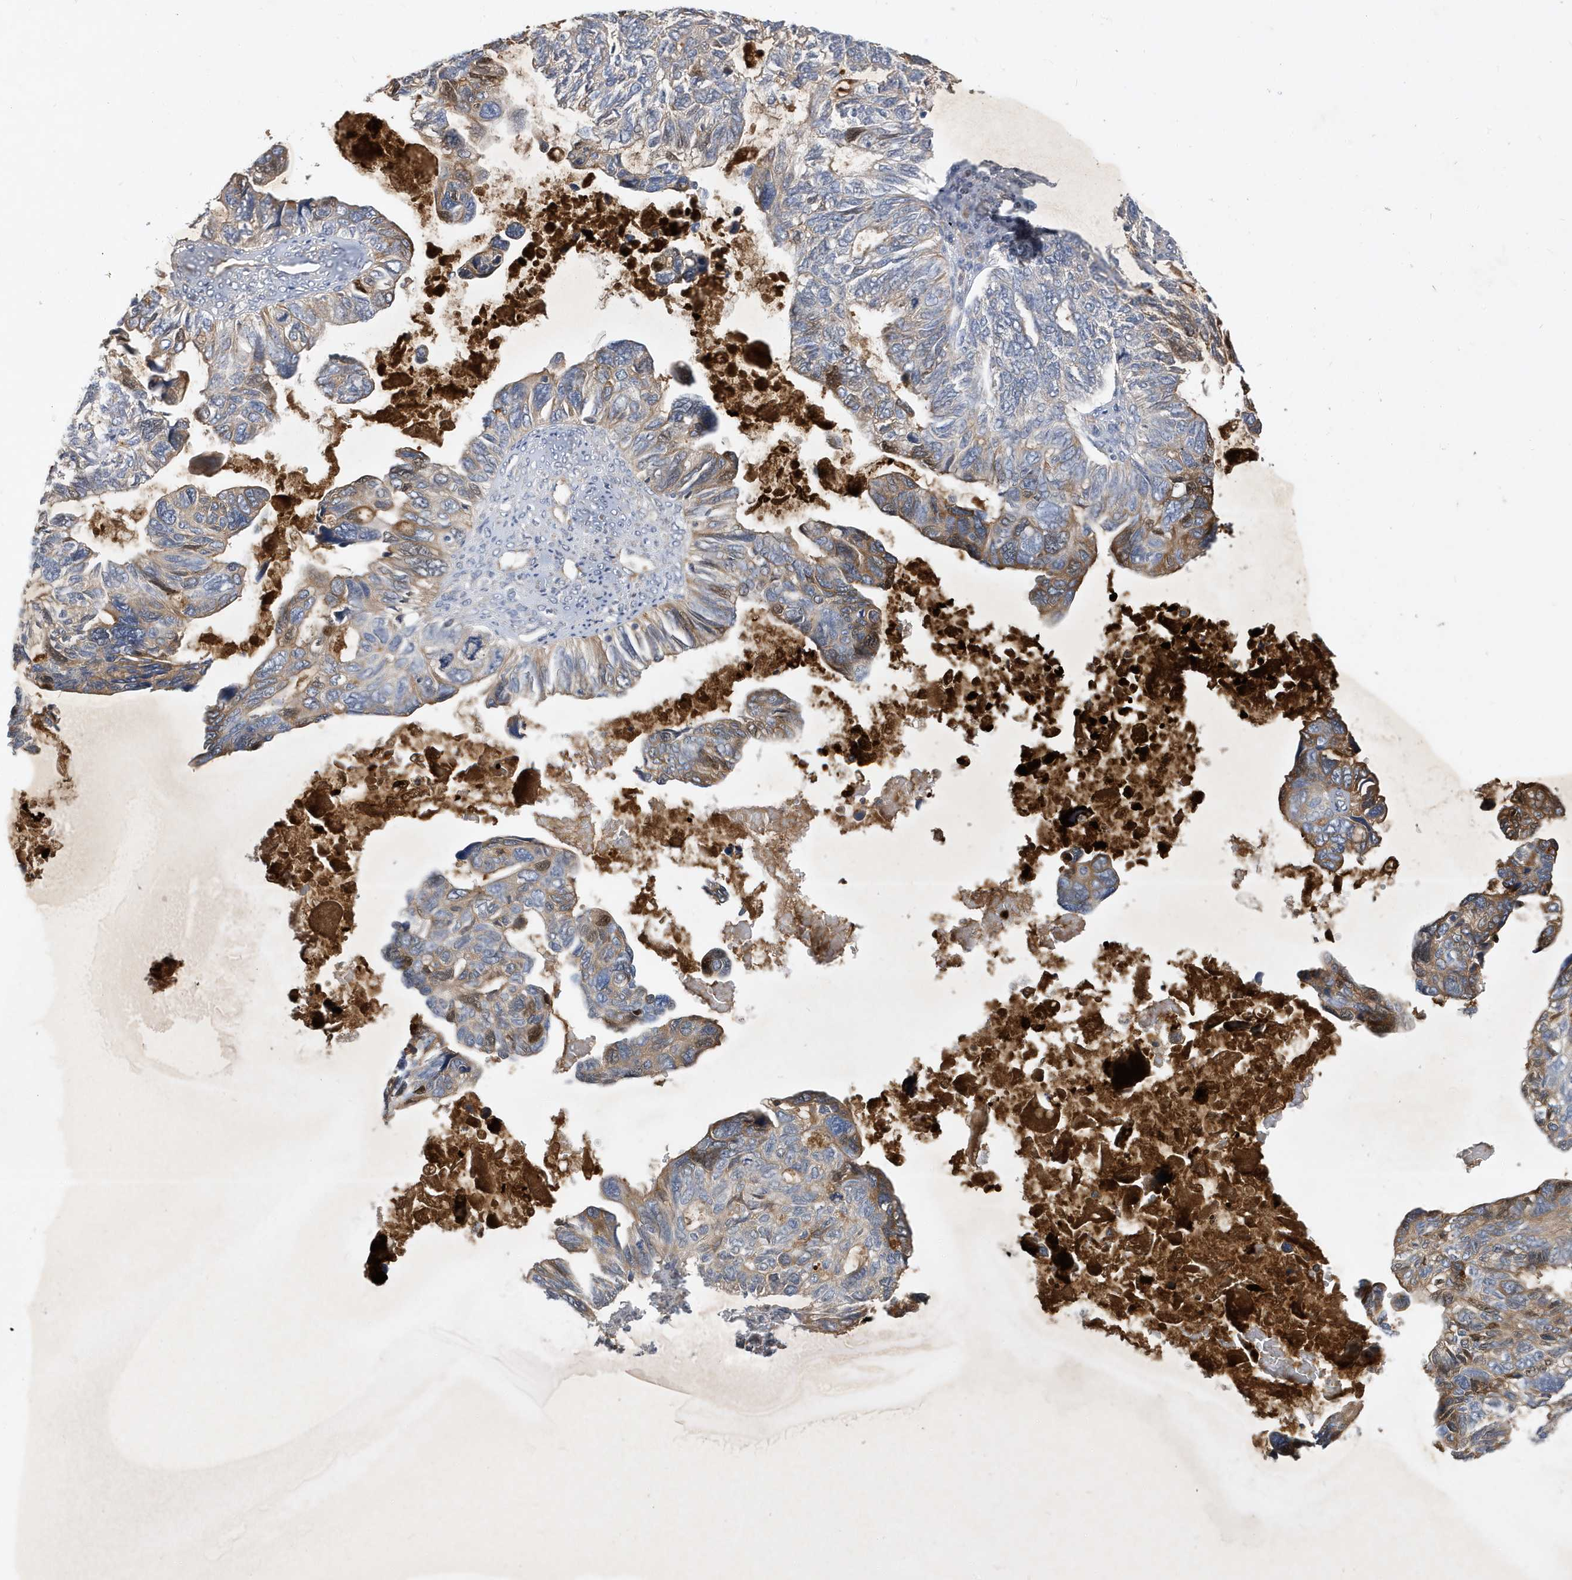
{"staining": {"intensity": "weak", "quantity": "<25%", "location": "cytoplasmic/membranous"}, "tissue": "ovarian cancer", "cell_type": "Tumor cells", "image_type": "cancer", "snomed": [{"axis": "morphology", "description": "Cystadenocarcinoma, serous, NOS"}, {"axis": "topography", "description": "Ovary"}], "caption": "Immunohistochemistry histopathology image of human serous cystadenocarcinoma (ovarian) stained for a protein (brown), which reveals no staining in tumor cells.", "gene": "LAPTM4A", "patient": {"sex": "female", "age": 79}}